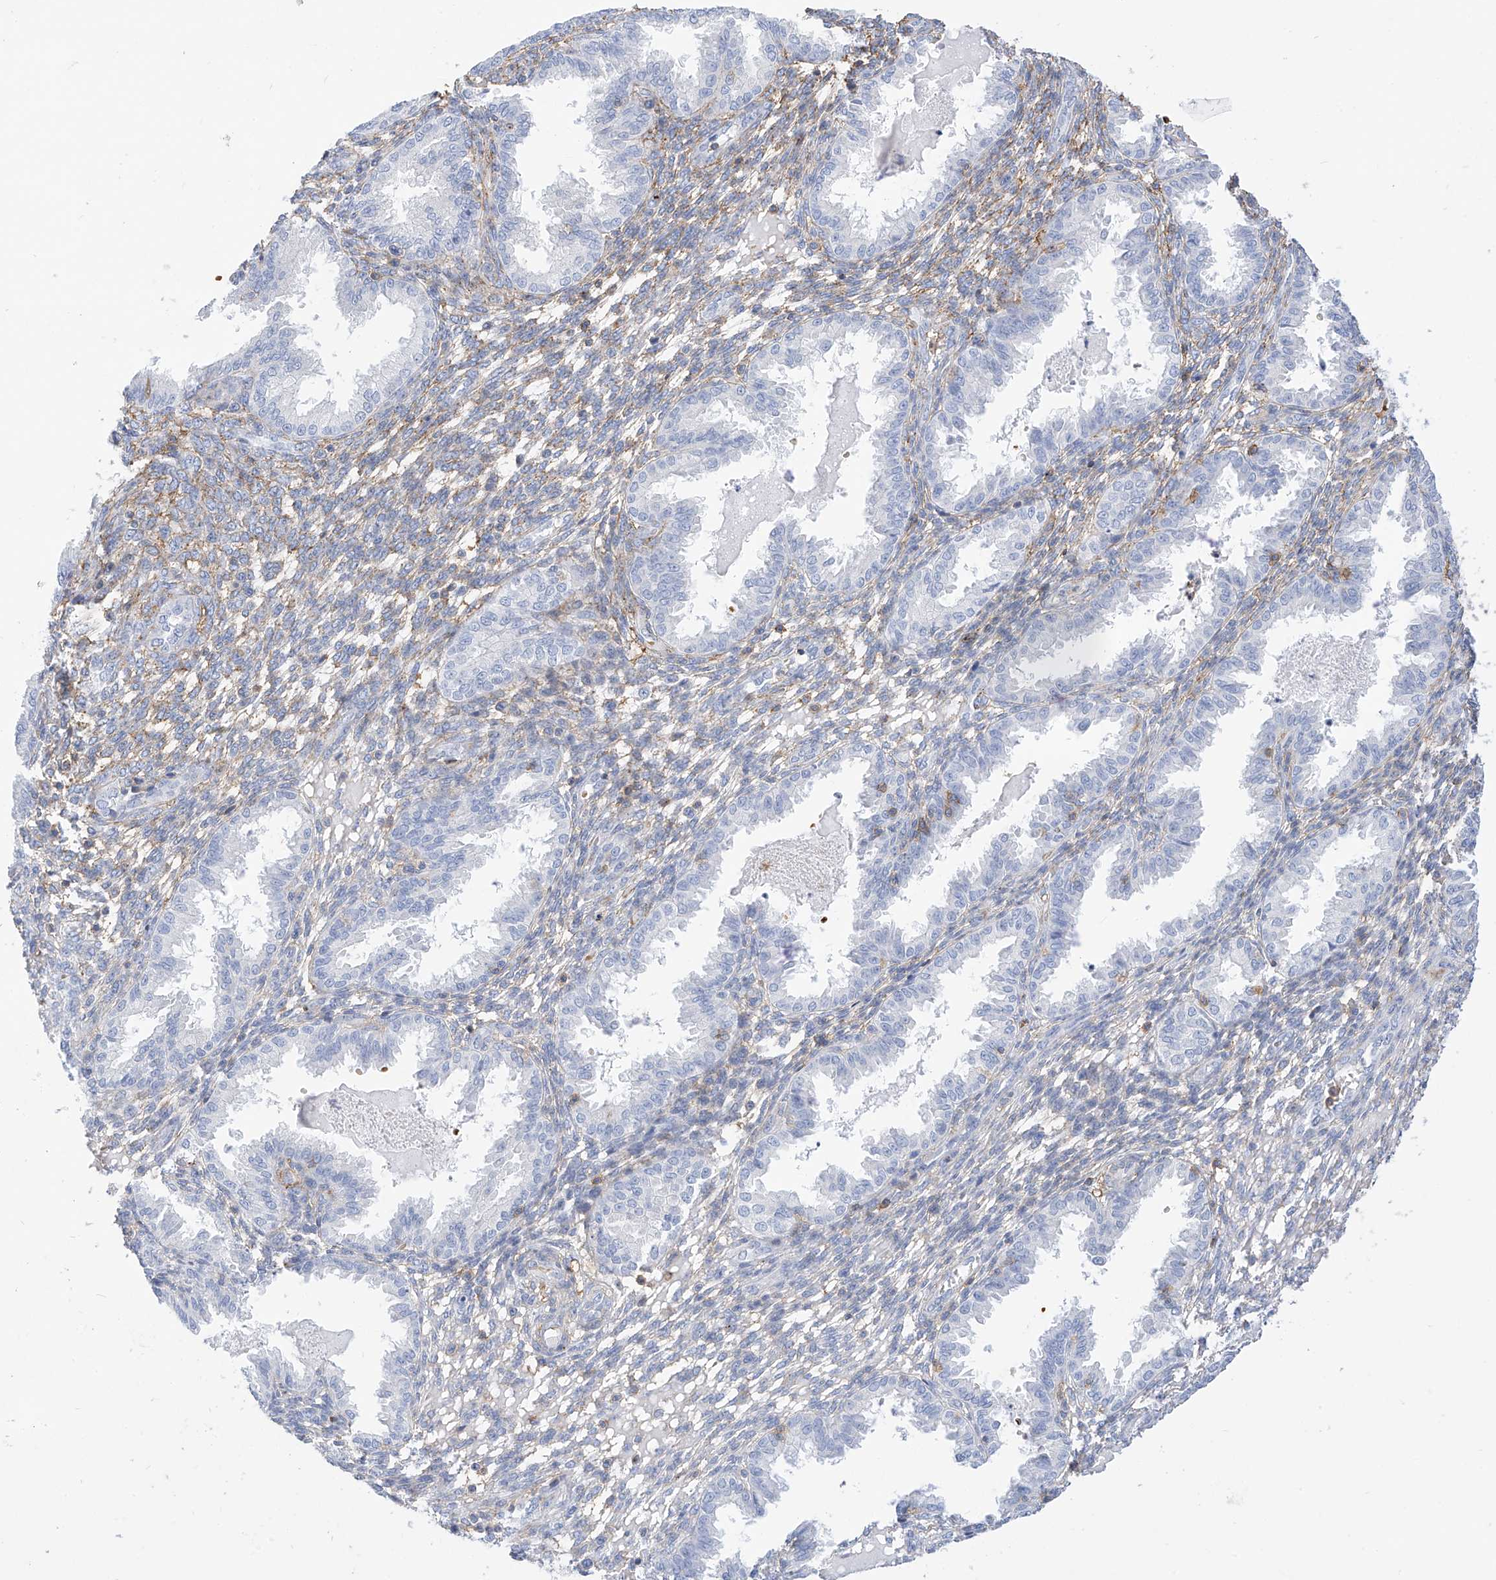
{"staining": {"intensity": "weak", "quantity": "25%-75%", "location": "cytoplasmic/membranous"}, "tissue": "endometrium", "cell_type": "Cells in endometrial stroma", "image_type": "normal", "snomed": [{"axis": "morphology", "description": "Normal tissue, NOS"}, {"axis": "topography", "description": "Endometrium"}], "caption": "The immunohistochemical stain shows weak cytoplasmic/membranous staining in cells in endometrial stroma of benign endometrium. The protein is shown in brown color, while the nuclei are stained blue.", "gene": "TXNDC9", "patient": {"sex": "female", "age": 33}}